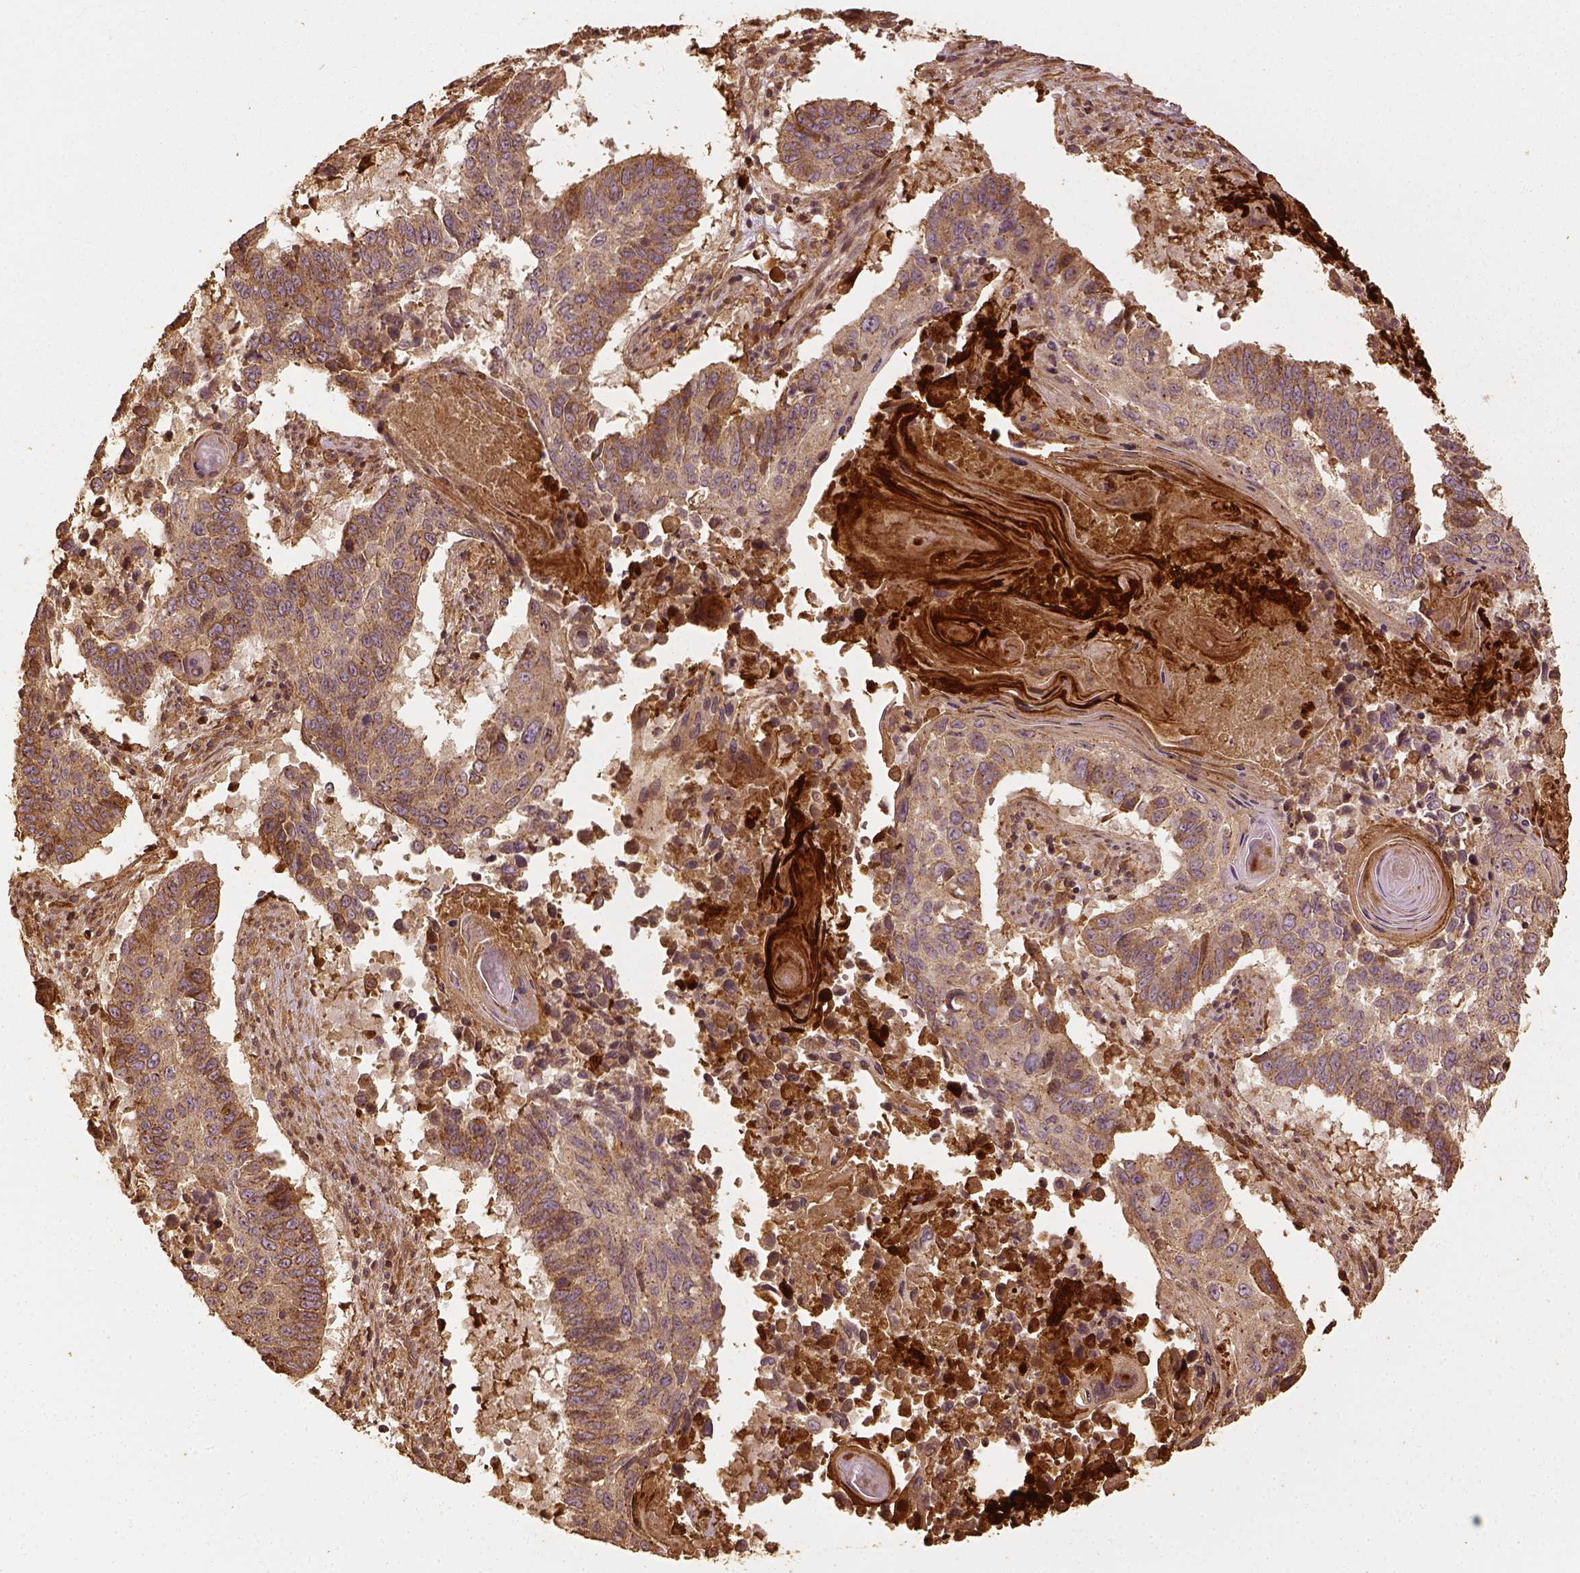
{"staining": {"intensity": "moderate", "quantity": "25%-75%", "location": "cytoplasmic/membranous"}, "tissue": "lung cancer", "cell_type": "Tumor cells", "image_type": "cancer", "snomed": [{"axis": "morphology", "description": "Squamous cell carcinoma, NOS"}, {"axis": "topography", "description": "Lung"}], "caption": "There is medium levels of moderate cytoplasmic/membranous positivity in tumor cells of squamous cell carcinoma (lung), as demonstrated by immunohistochemical staining (brown color).", "gene": "VEGFA", "patient": {"sex": "male", "age": 73}}